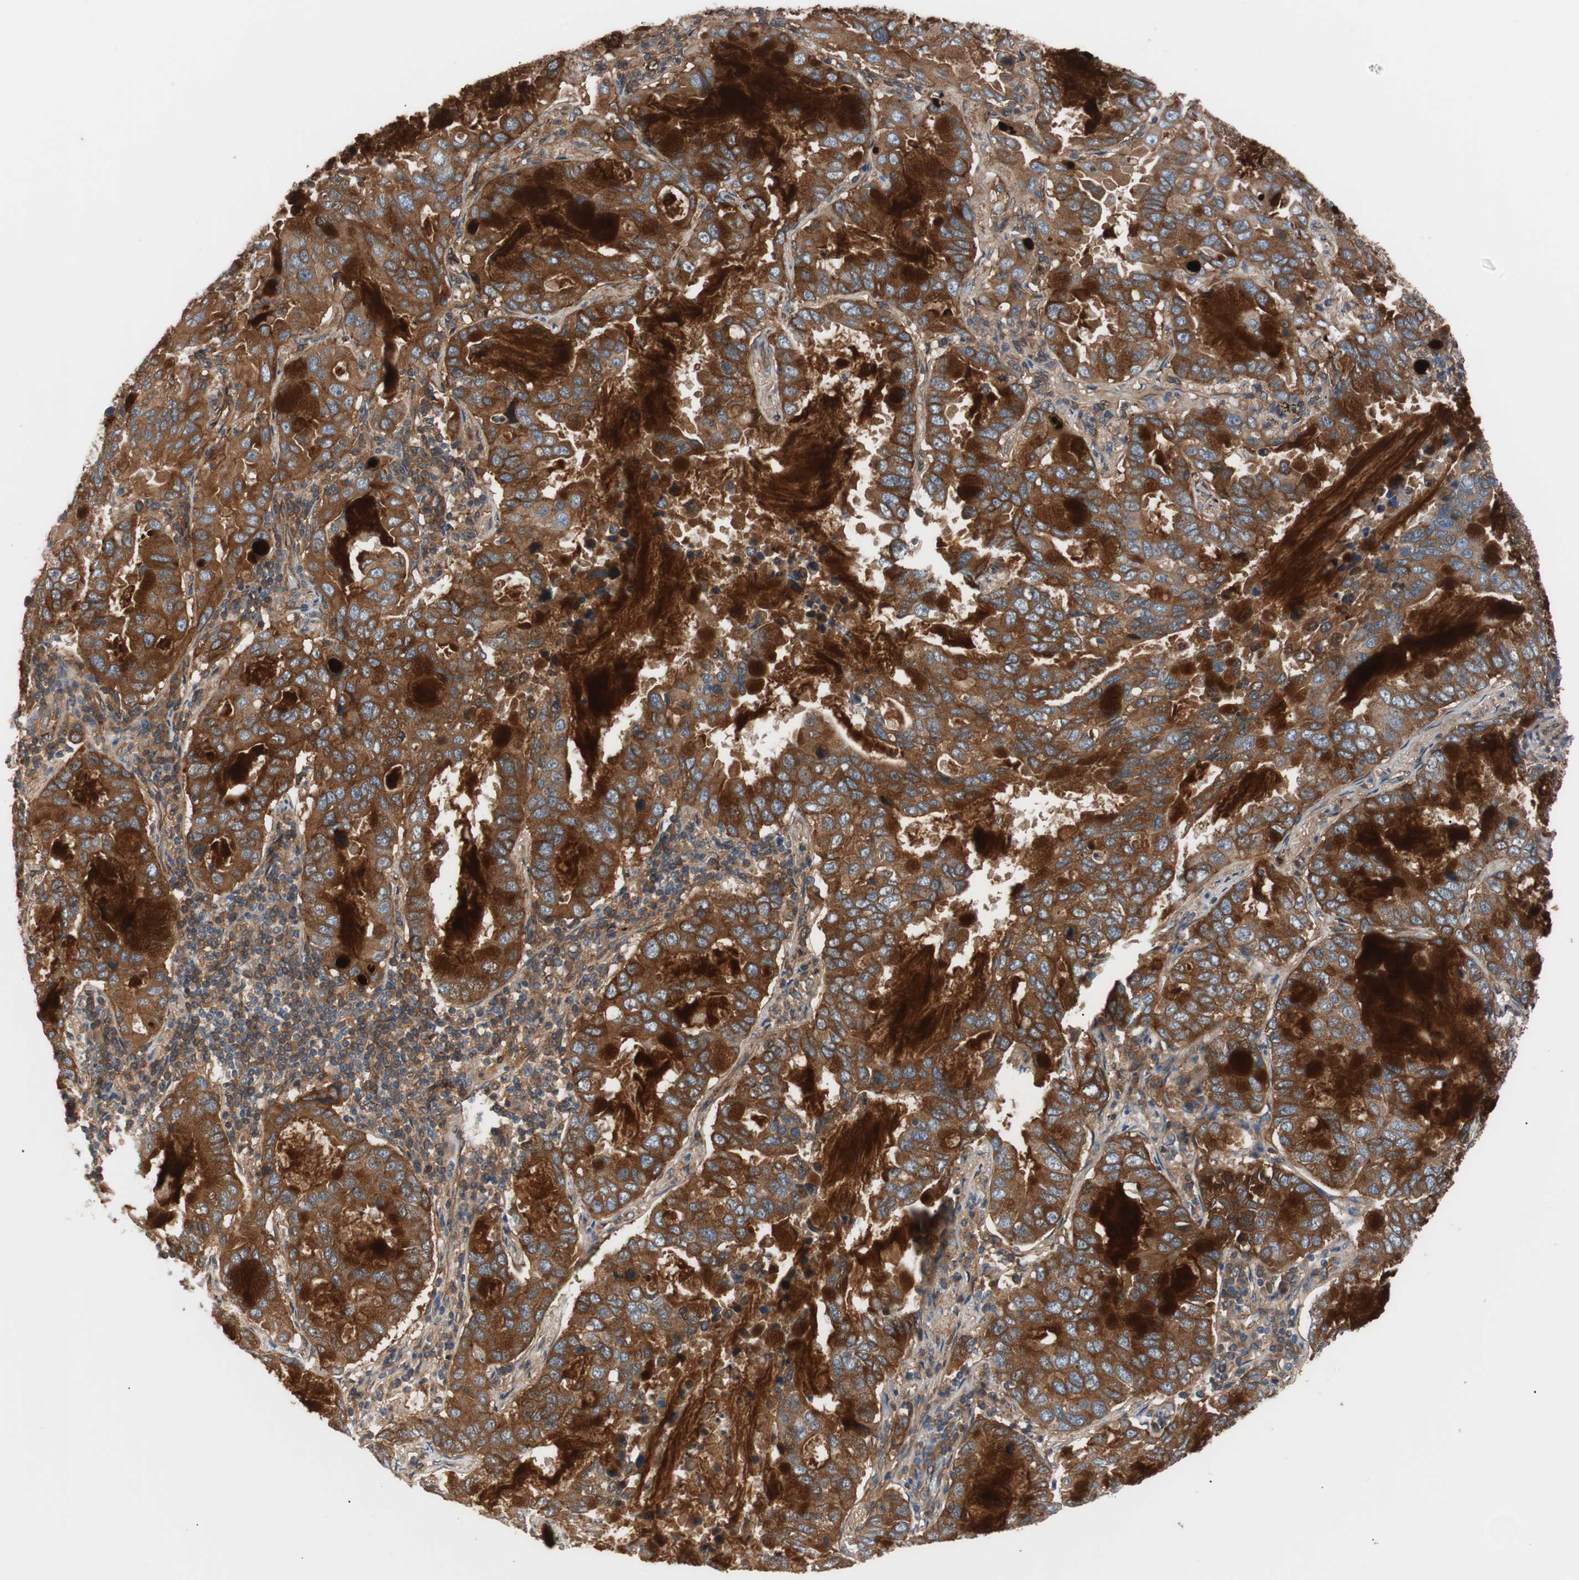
{"staining": {"intensity": "strong", "quantity": ">75%", "location": "cytoplasmic/membranous"}, "tissue": "lung cancer", "cell_type": "Tumor cells", "image_type": "cancer", "snomed": [{"axis": "morphology", "description": "Adenocarcinoma, NOS"}, {"axis": "topography", "description": "Lung"}], "caption": "A photomicrograph of human lung adenocarcinoma stained for a protein exhibits strong cytoplasmic/membranous brown staining in tumor cells.", "gene": "SPINT1", "patient": {"sex": "male", "age": 64}}